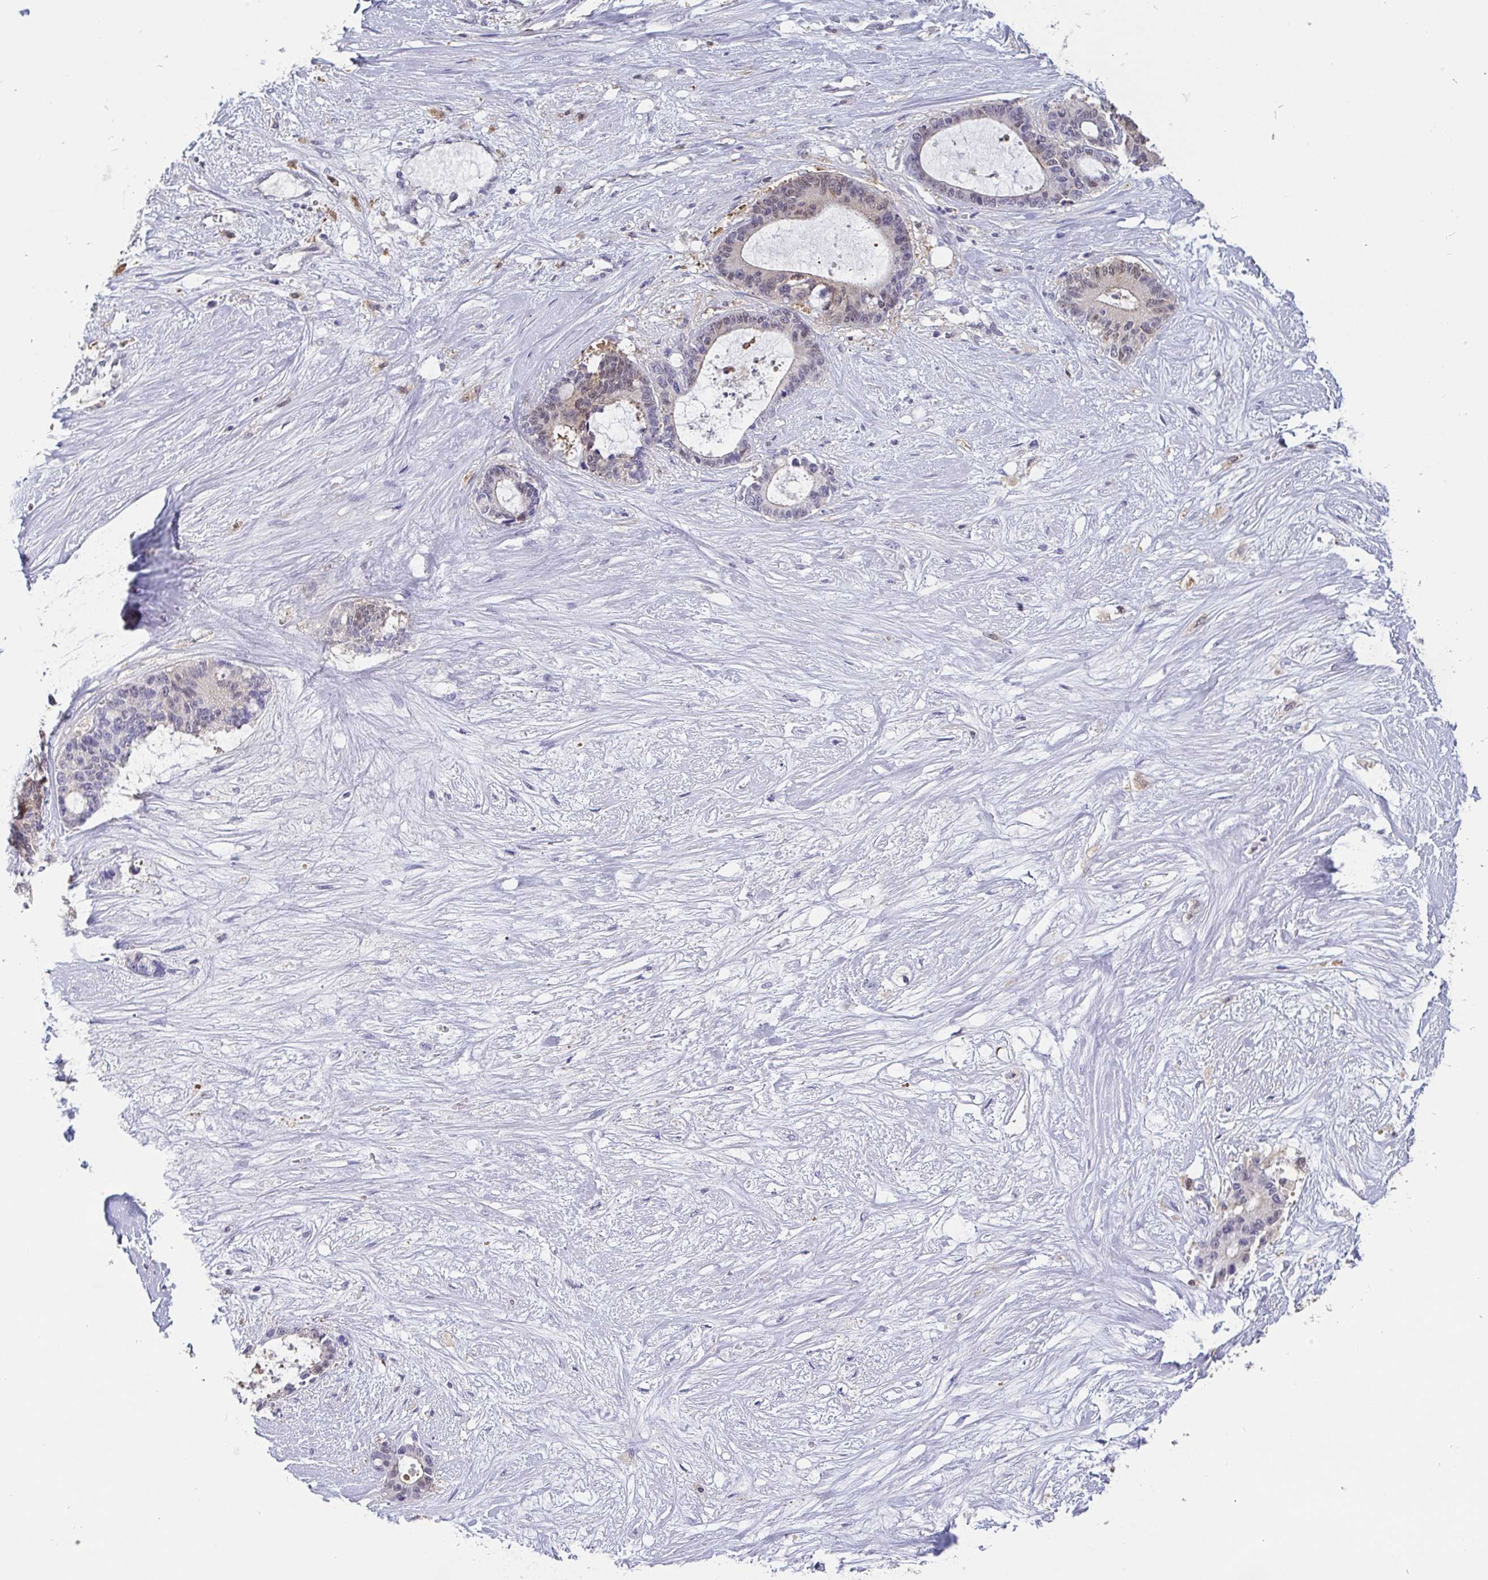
{"staining": {"intensity": "negative", "quantity": "none", "location": "none"}, "tissue": "liver cancer", "cell_type": "Tumor cells", "image_type": "cancer", "snomed": [{"axis": "morphology", "description": "Normal tissue, NOS"}, {"axis": "morphology", "description": "Cholangiocarcinoma"}, {"axis": "topography", "description": "Liver"}, {"axis": "topography", "description": "Peripheral nerve tissue"}], "caption": "A high-resolution micrograph shows IHC staining of liver cancer (cholangiocarcinoma), which exhibits no significant expression in tumor cells.", "gene": "IDH1", "patient": {"sex": "female", "age": 73}}